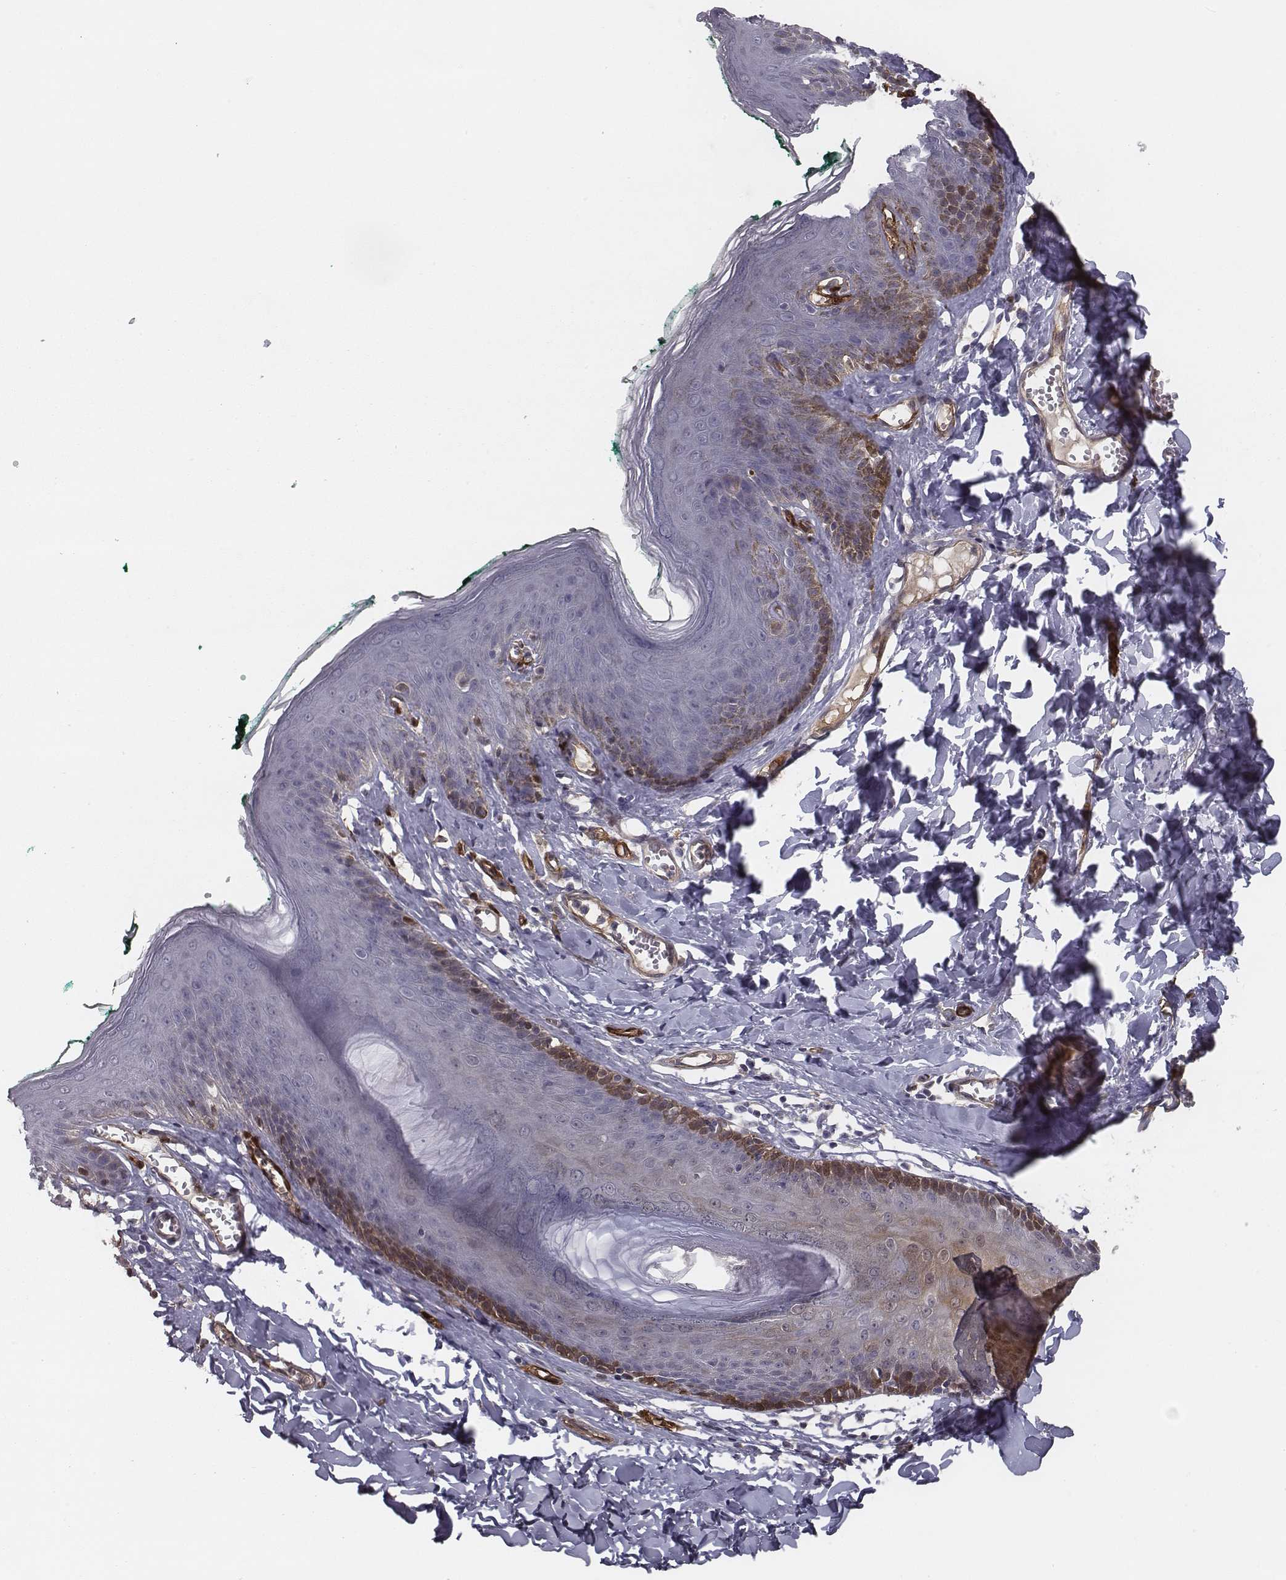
{"staining": {"intensity": "moderate", "quantity": "<25%", "location": "cytoplasmic/membranous"}, "tissue": "skin", "cell_type": "Epidermal cells", "image_type": "normal", "snomed": [{"axis": "morphology", "description": "Normal tissue, NOS"}, {"axis": "topography", "description": "Vulva"}, {"axis": "topography", "description": "Peripheral nerve tissue"}], "caption": "Protein analysis of unremarkable skin displays moderate cytoplasmic/membranous staining in about <25% of epidermal cells. The protein is stained brown, and the nuclei are stained in blue (DAB IHC with brightfield microscopy, high magnification).", "gene": "ISYNA1", "patient": {"sex": "female", "age": 66}}